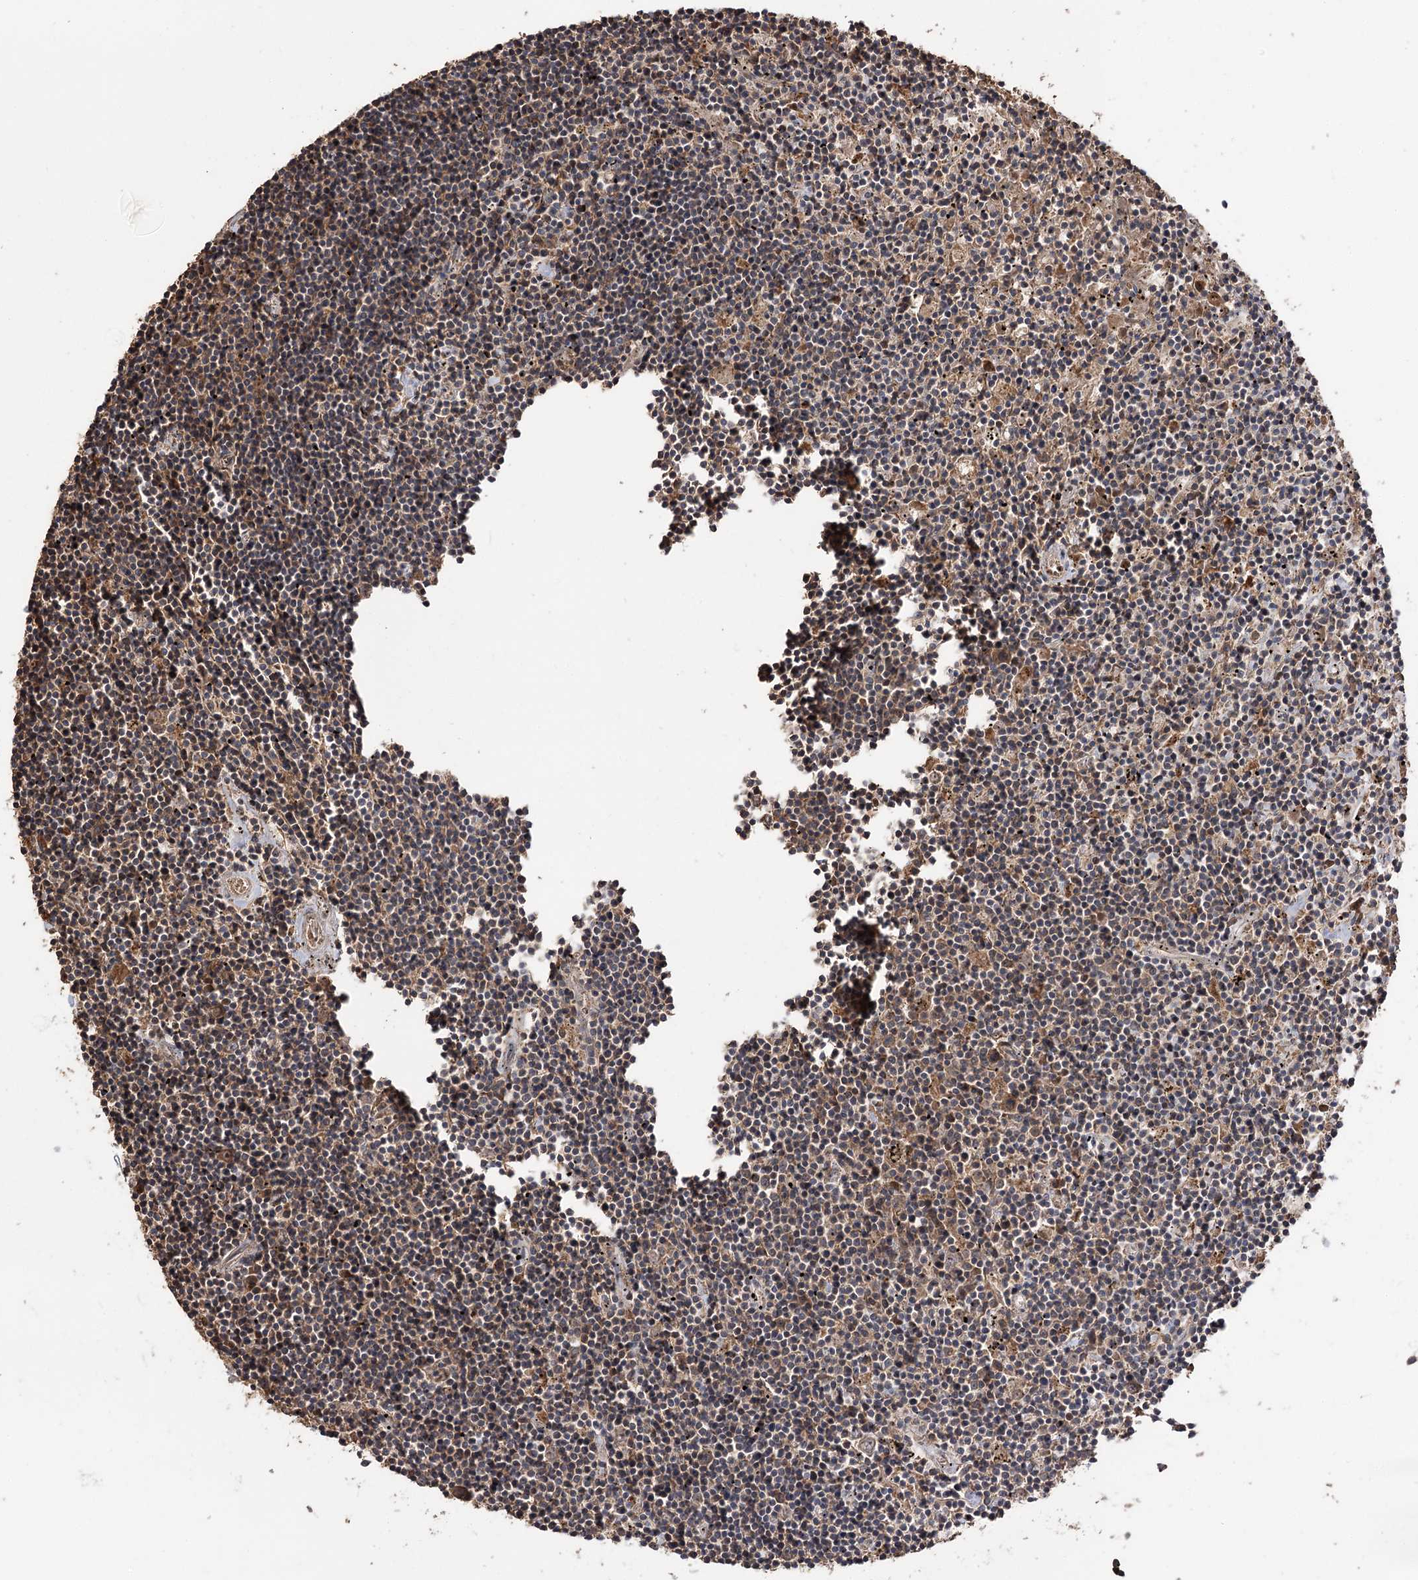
{"staining": {"intensity": "weak", "quantity": "25%-75%", "location": "cytoplasmic/membranous"}, "tissue": "lymphoma", "cell_type": "Tumor cells", "image_type": "cancer", "snomed": [{"axis": "morphology", "description": "Malignant lymphoma, non-Hodgkin's type, Low grade"}, {"axis": "topography", "description": "Spleen"}], "caption": "Protein staining displays weak cytoplasmic/membranous positivity in approximately 25%-75% of tumor cells in malignant lymphoma, non-Hodgkin's type (low-grade).", "gene": "FAM53B", "patient": {"sex": "male", "age": 76}}